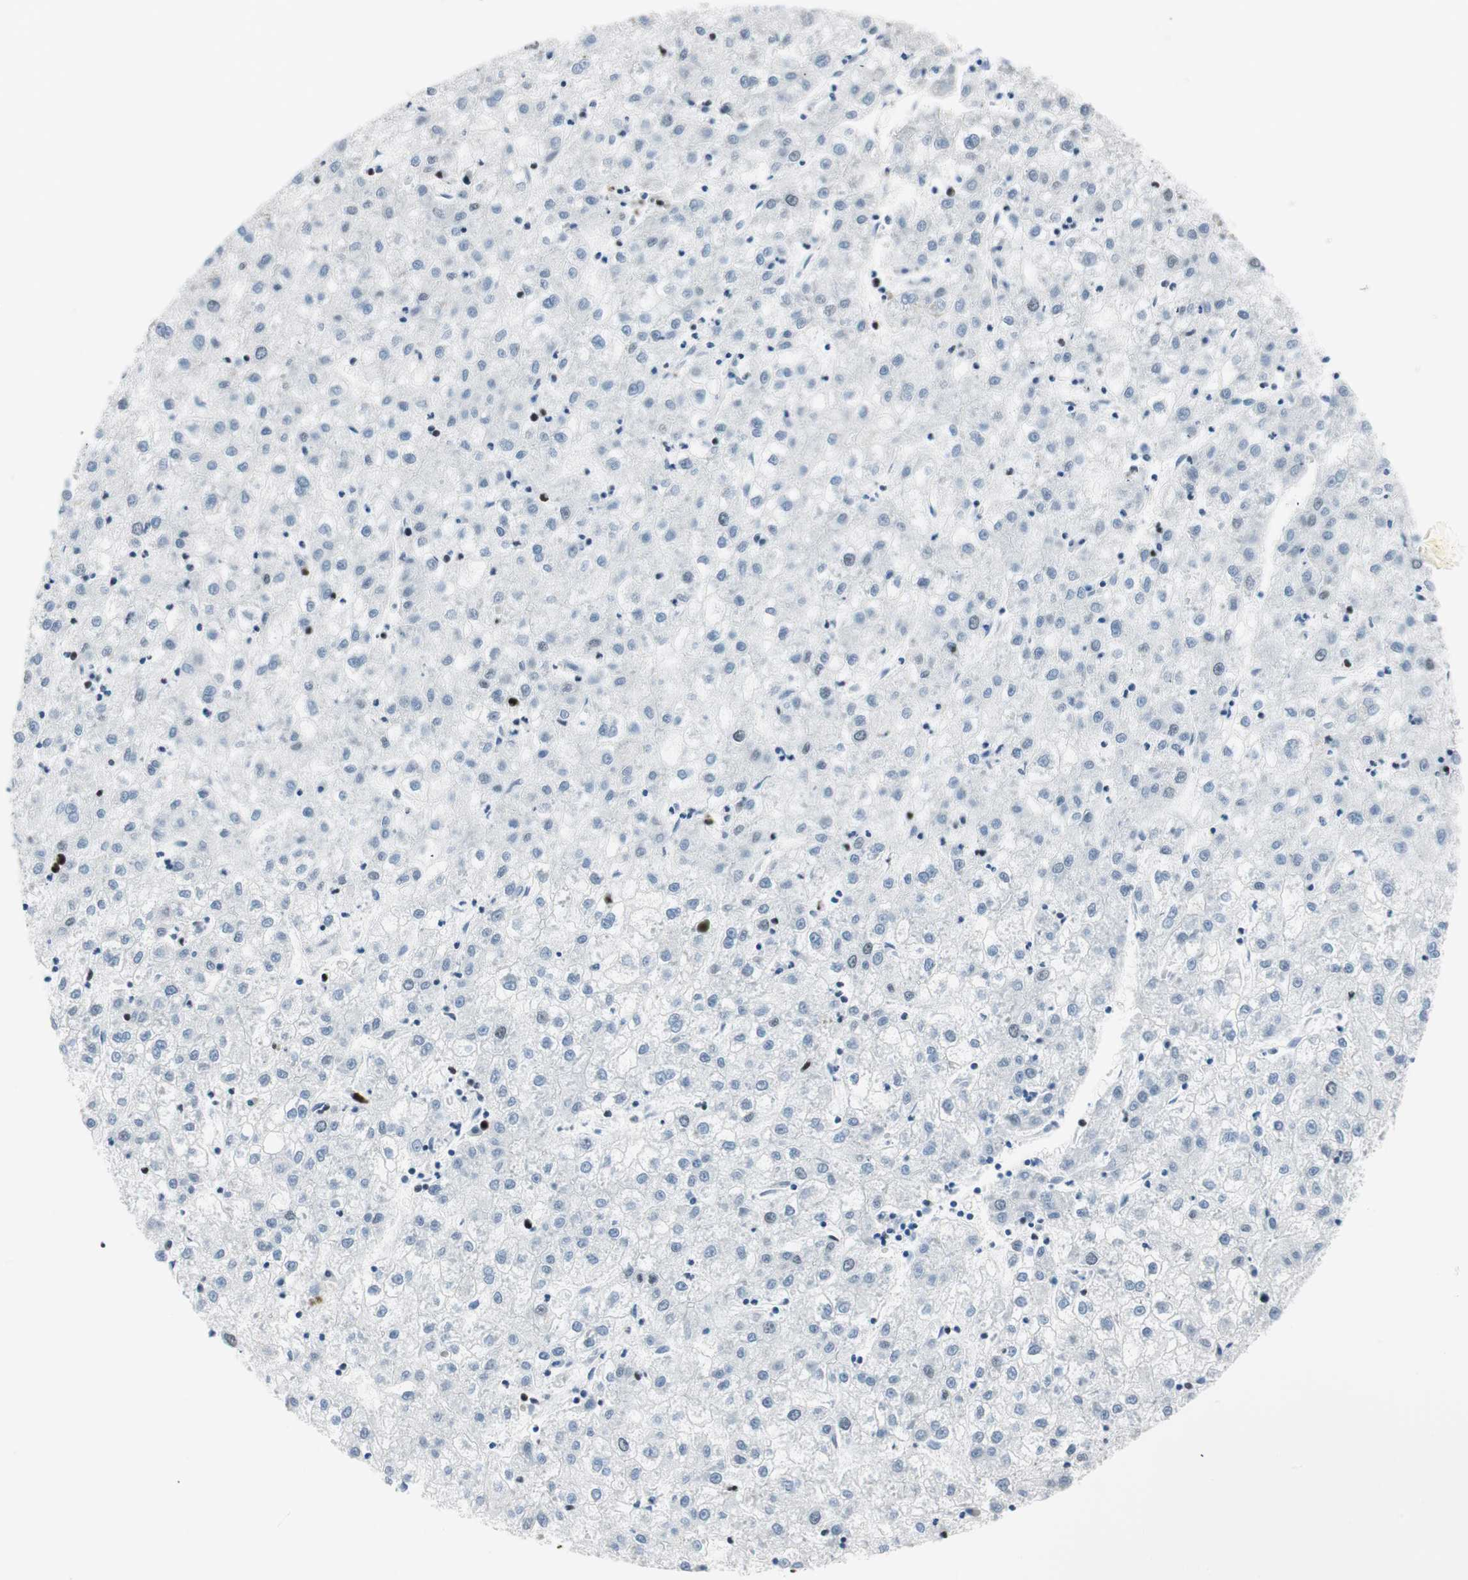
{"staining": {"intensity": "negative", "quantity": "none", "location": "none"}, "tissue": "liver cancer", "cell_type": "Tumor cells", "image_type": "cancer", "snomed": [{"axis": "morphology", "description": "Carcinoma, Hepatocellular, NOS"}, {"axis": "topography", "description": "Liver"}], "caption": "This is an immunohistochemistry (IHC) histopathology image of liver cancer (hepatocellular carcinoma). There is no staining in tumor cells.", "gene": "EZH2", "patient": {"sex": "male", "age": 72}}